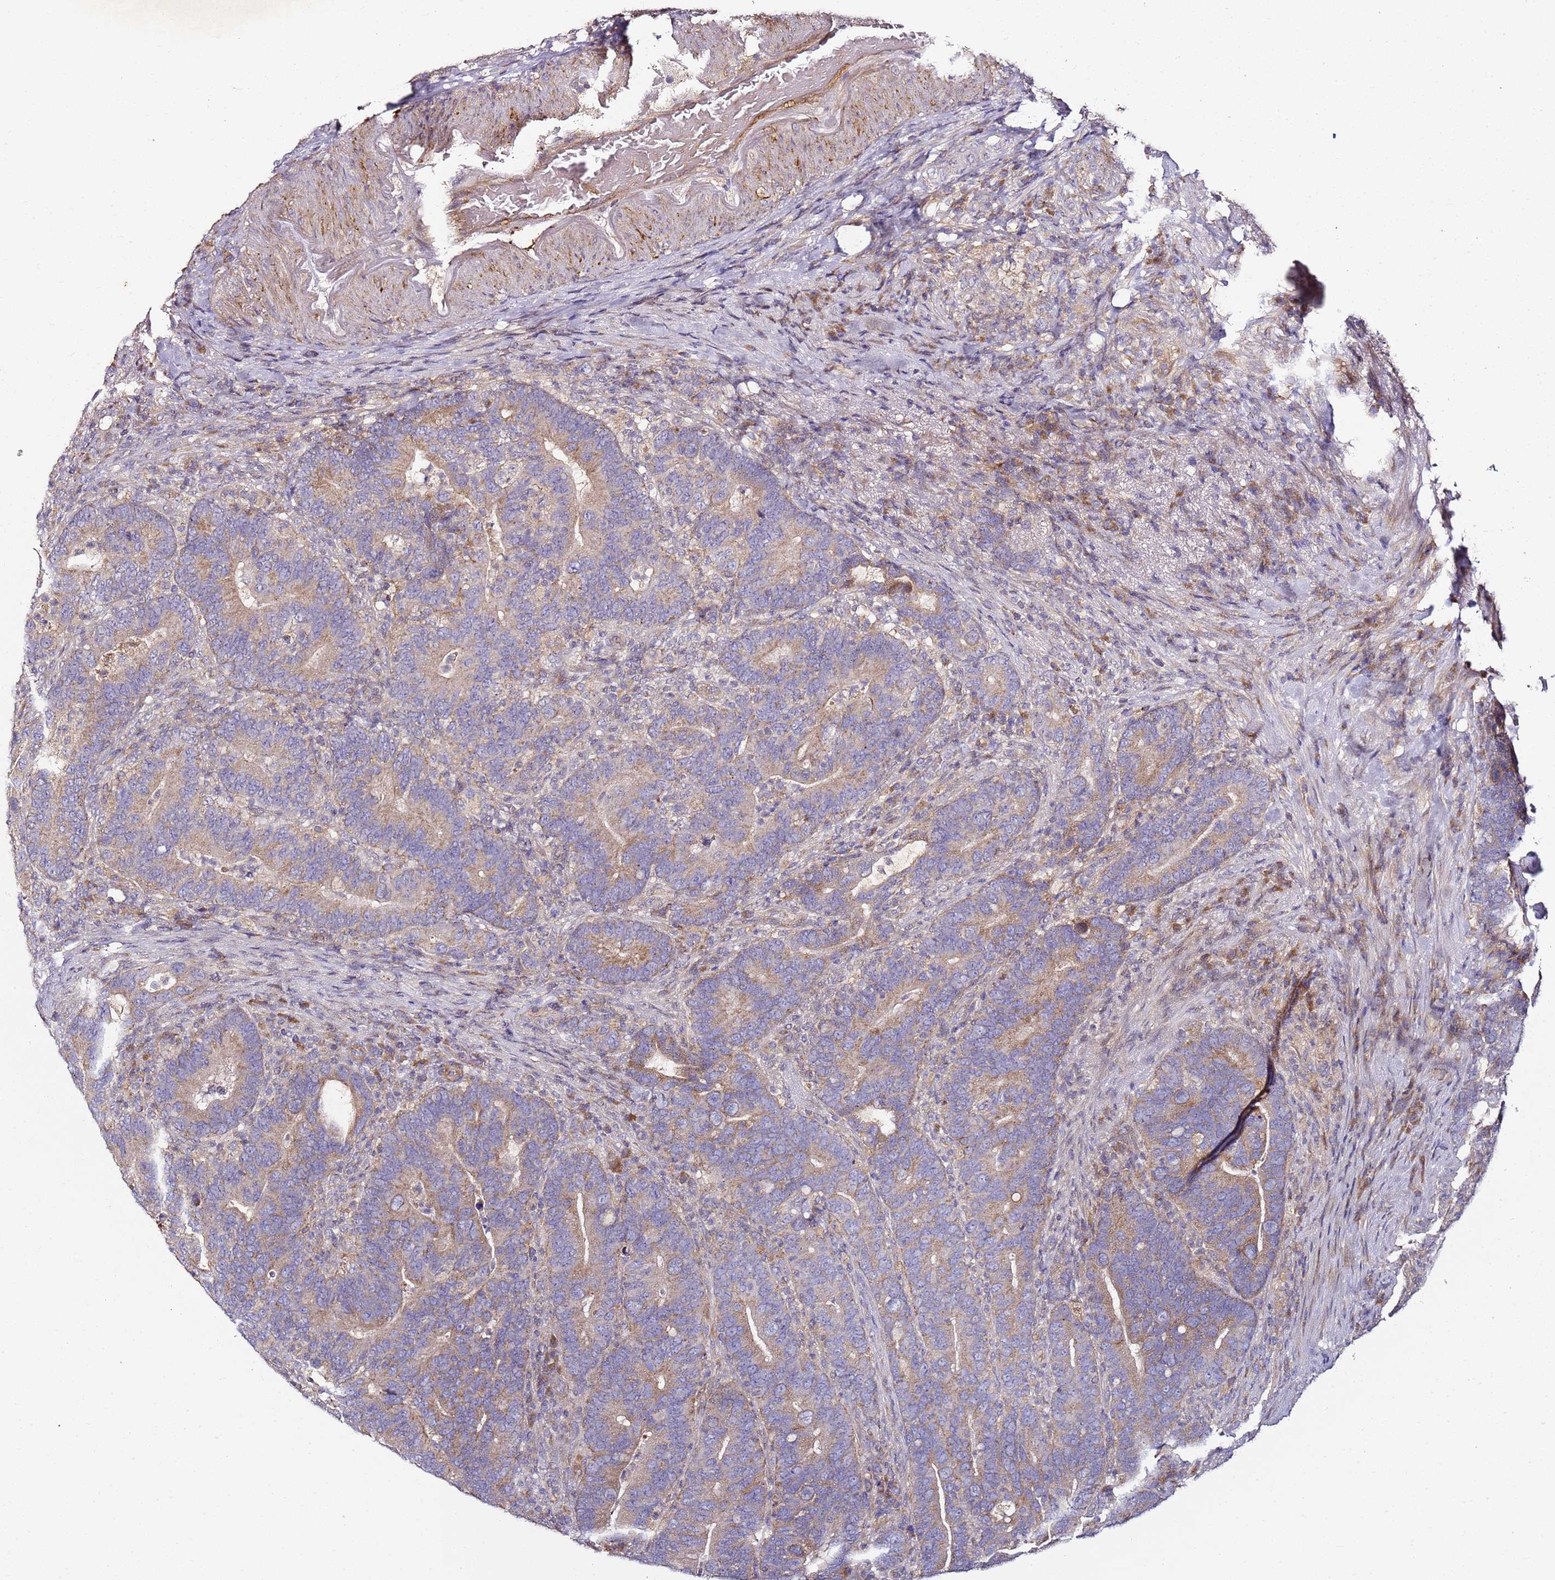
{"staining": {"intensity": "weak", "quantity": ">75%", "location": "cytoplasmic/membranous"}, "tissue": "colorectal cancer", "cell_type": "Tumor cells", "image_type": "cancer", "snomed": [{"axis": "morphology", "description": "Adenocarcinoma, NOS"}, {"axis": "topography", "description": "Colon"}], "caption": "The micrograph exhibits staining of colorectal adenocarcinoma, revealing weak cytoplasmic/membranous protein positivity (brown color) within tumor cells.", "gene": "KRTAP21-3", "patient": {"sex": "female", "age": 66}}